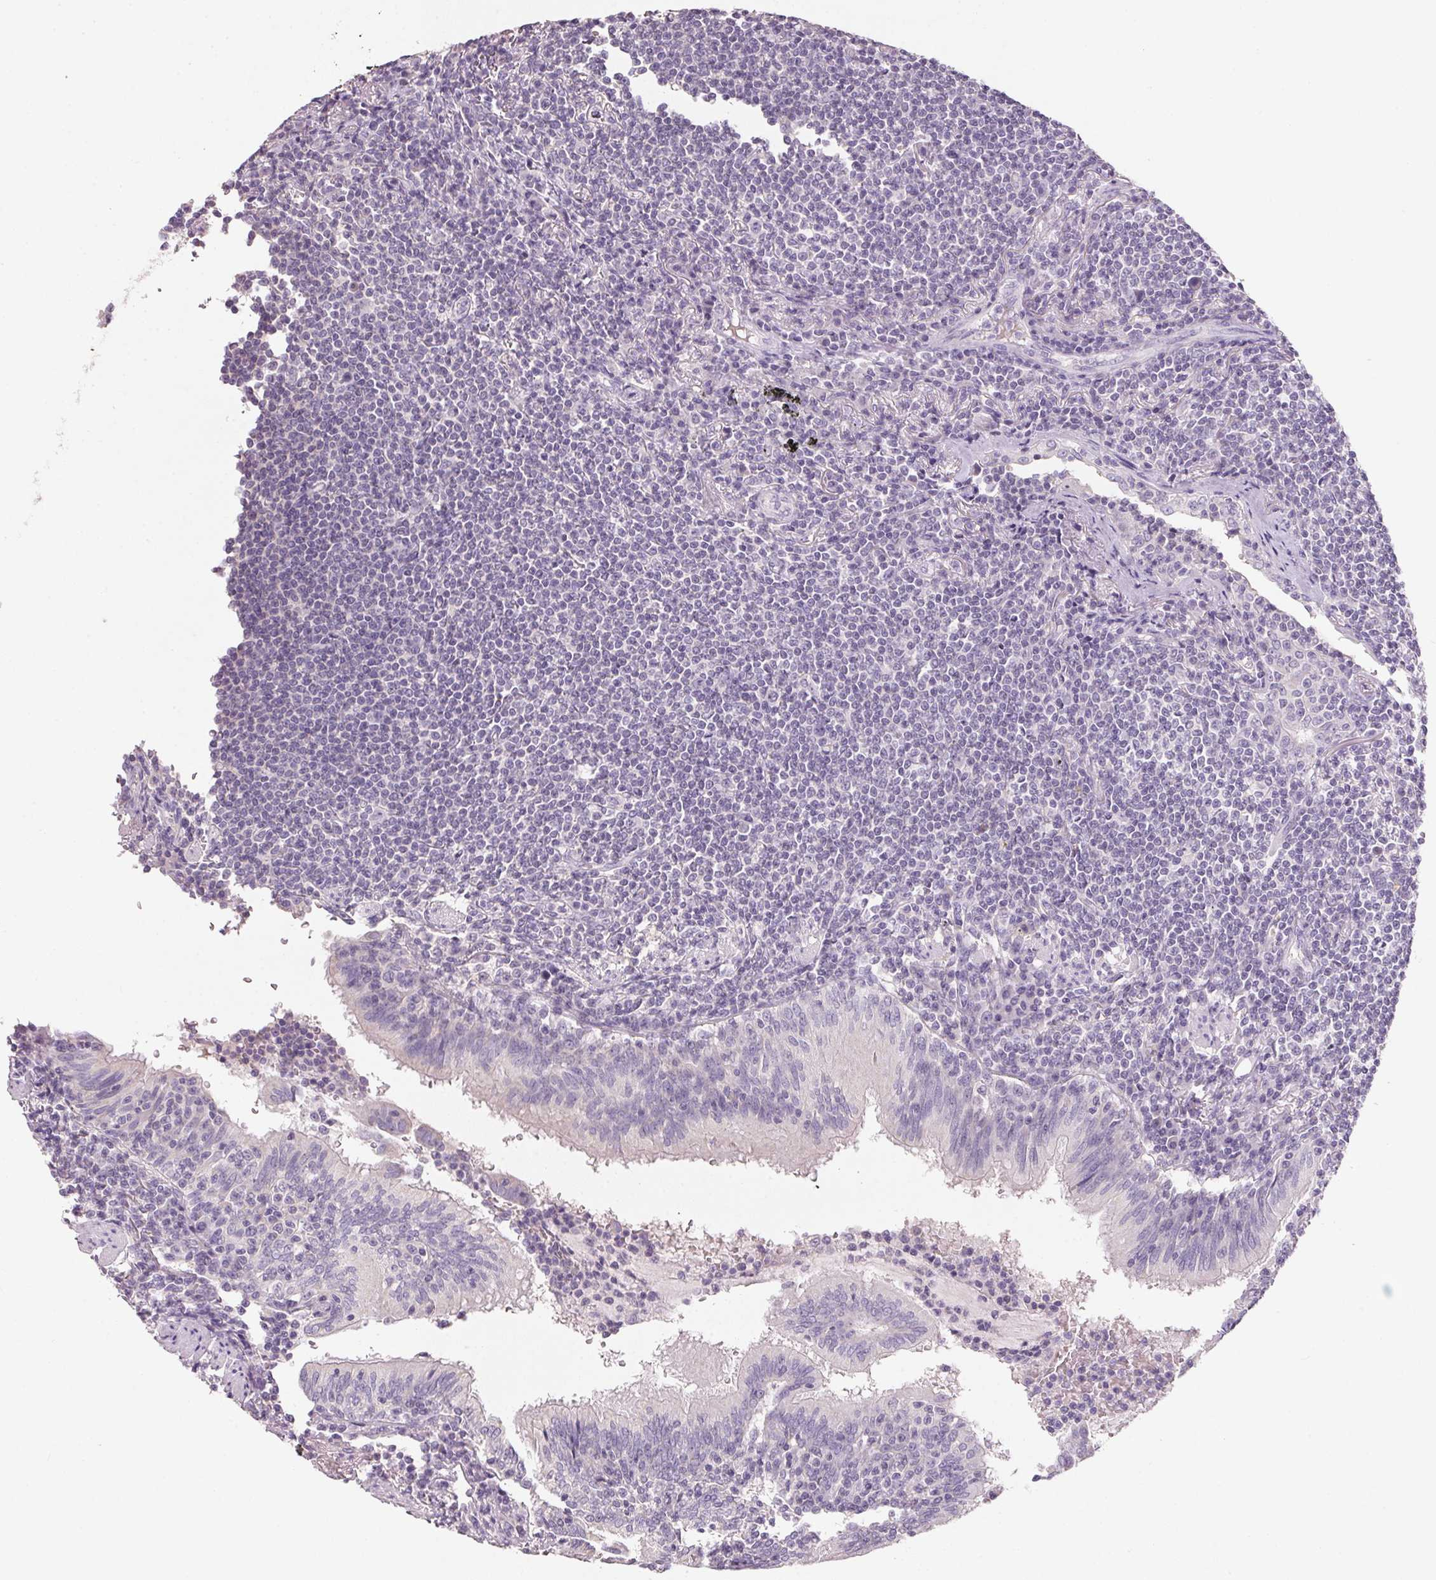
{"staining": {"intensity": "negative", "quantity": "none", "location": "none"}, "tissue": "lymphoma", "cell_type": "Tumor cells", "image_type": "cancer", "snomed": [{"axis": "morphology", "description": "Malignant lymphoma, non-Hodgkin's type, Low grade"}, {"axis": "topography", "description": "Lung"}], "caption": "This is an immunohistochemistry (IHC) histopathology image of low-grade malignant lymphoma, non-Hodgkin's type. There is no expression in tumor cells.", "gene": "HSD17B1", "patient": {"sex": "female", "age": 71}}